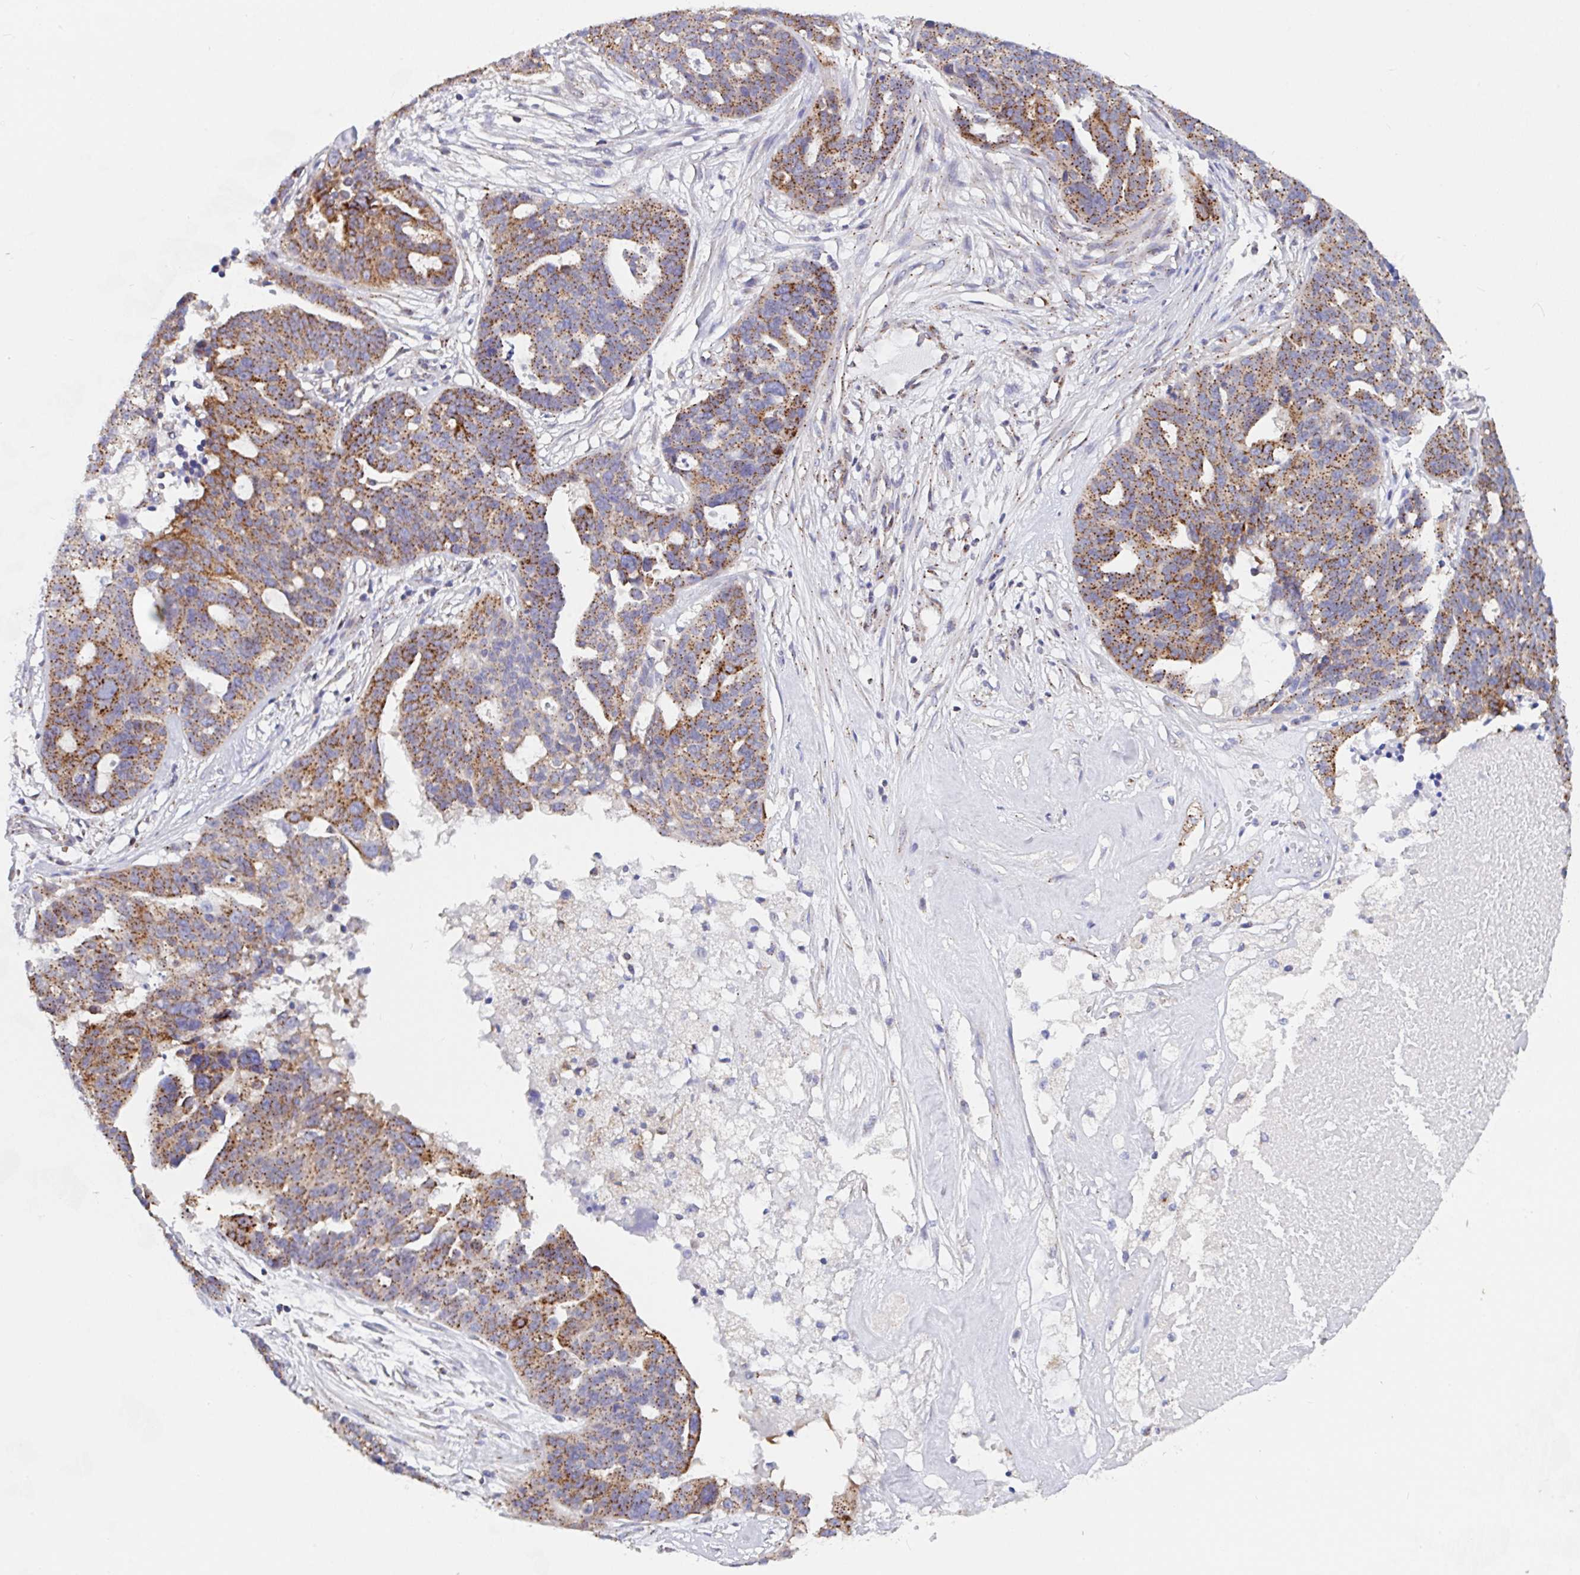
{"staining": {"intensity": "moderate", "quantity": ">75%", "location": "cytoplasmic/membranous"}, "tissue": "ovarian cancer", "cell_type": "Tumor cells", "image_type": "cancer", "snomed": [{"axis": "morphology", "description": "Cystadenocarcinoma, serous, NOS"}, {"axis": "topography", "description": "Ovary"}], "caption": "This is an image of immunohistochemistry (IHC) staining of ovarian cancer, which shows moderate positivity in the cytoplasmic/membranous of tumor cells.", "gene": "PROSER3", "patient": {"sex": "female", "age": 59}}